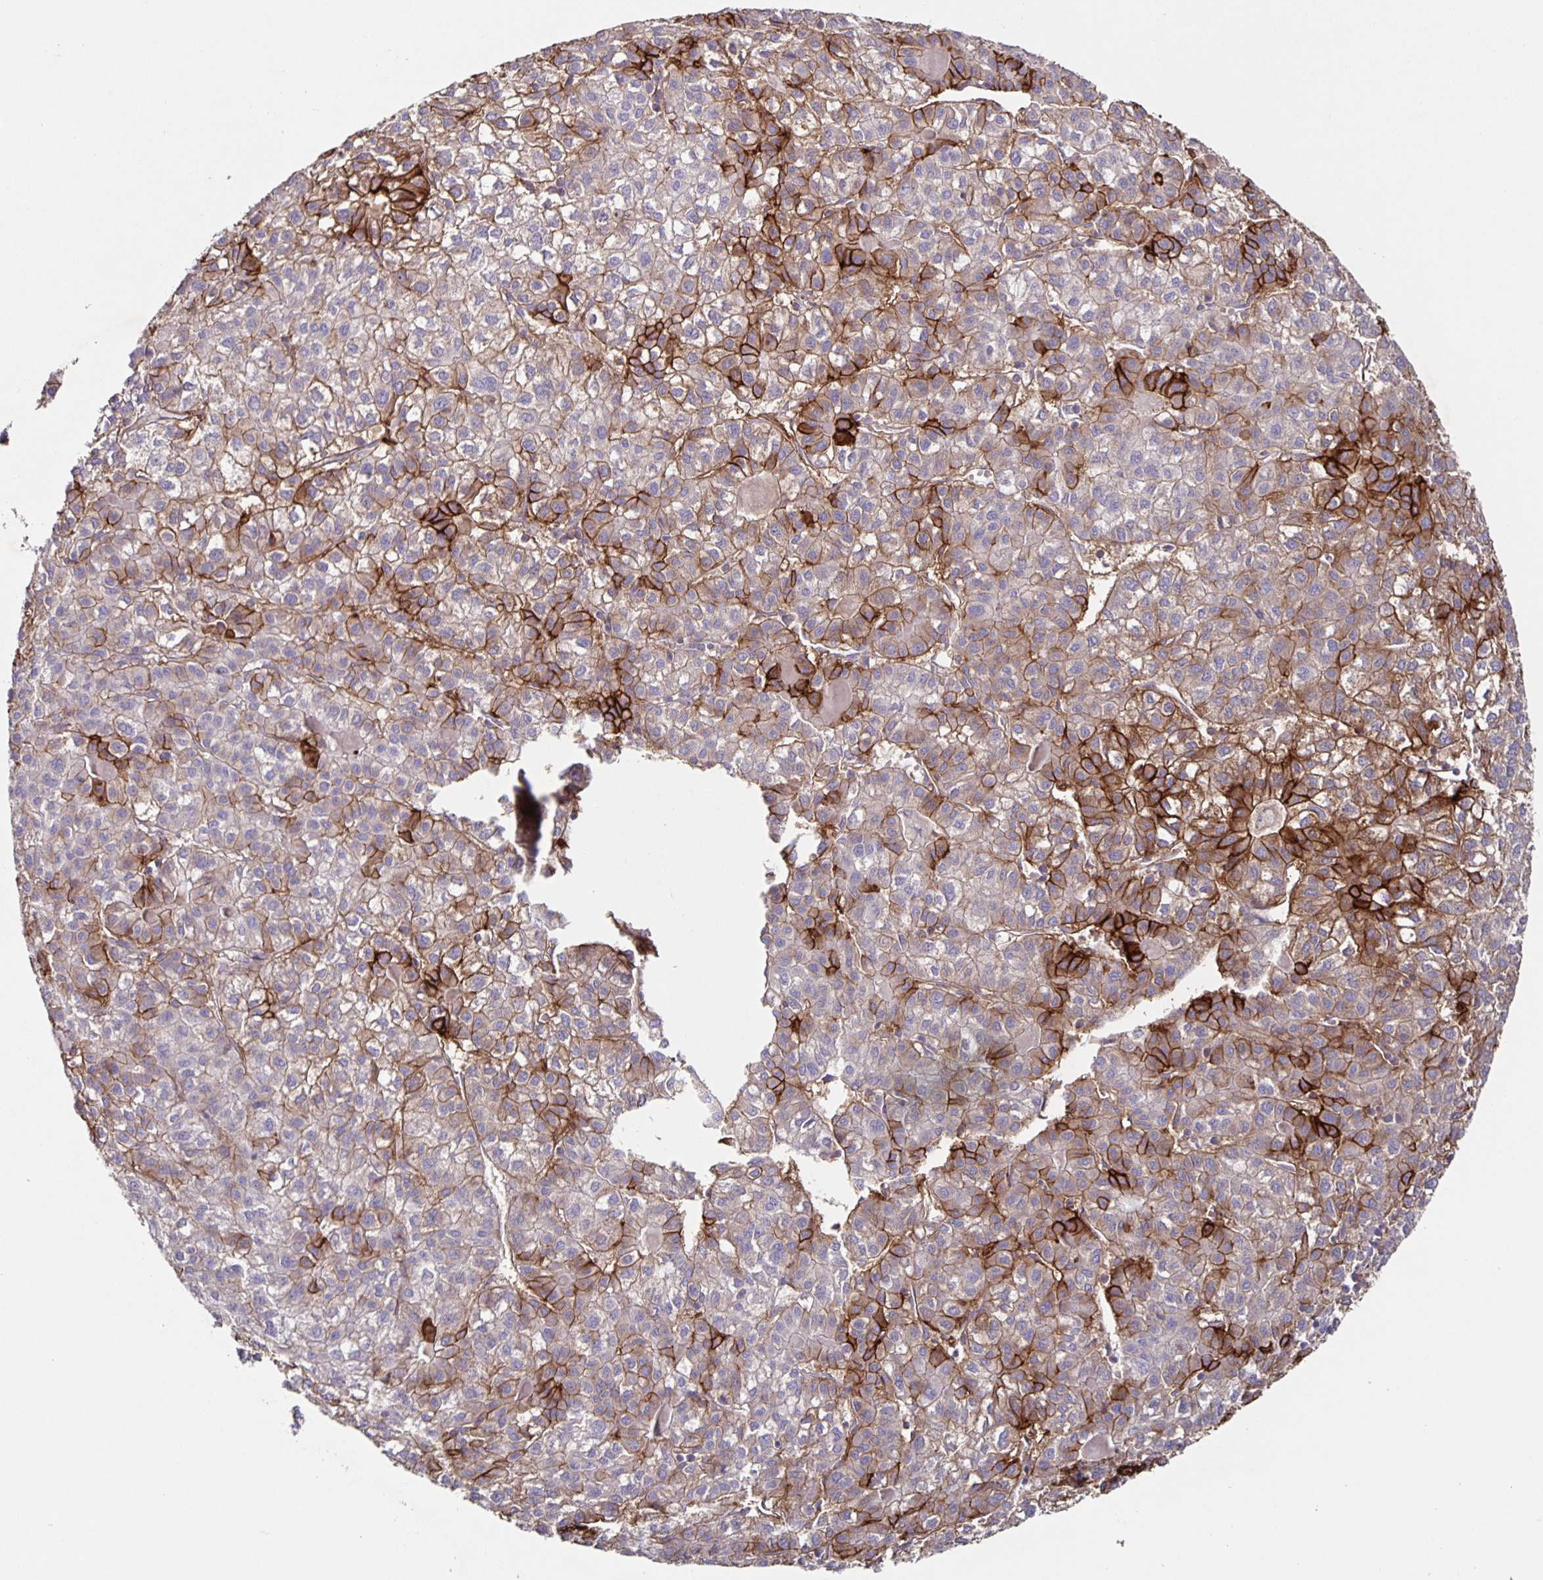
{"staining": {"intensity": "strong", "quantity": "25%-75%", "location": "cytoplasmic/membranous"}, "tissue": "liver cancer", "cell_type": "Tumor cells", "image_type": "cancer", "snomed": [{"axis": "morphology", "description": "Carcinoma, Hepatocellular, NOS"}, {"axis": "topography", "description": "Liver"}], "caption": "An immunohistochemistry (IHC) photomicrograph of tumor tissue is shown. Protein staining in brown highlights strong cytoplasmic/membranous positivity in liver hepatocellular carcinoma within tumor cells.", "gene": "ITGA2", "patient": {"sex": "female", "age": 43}}